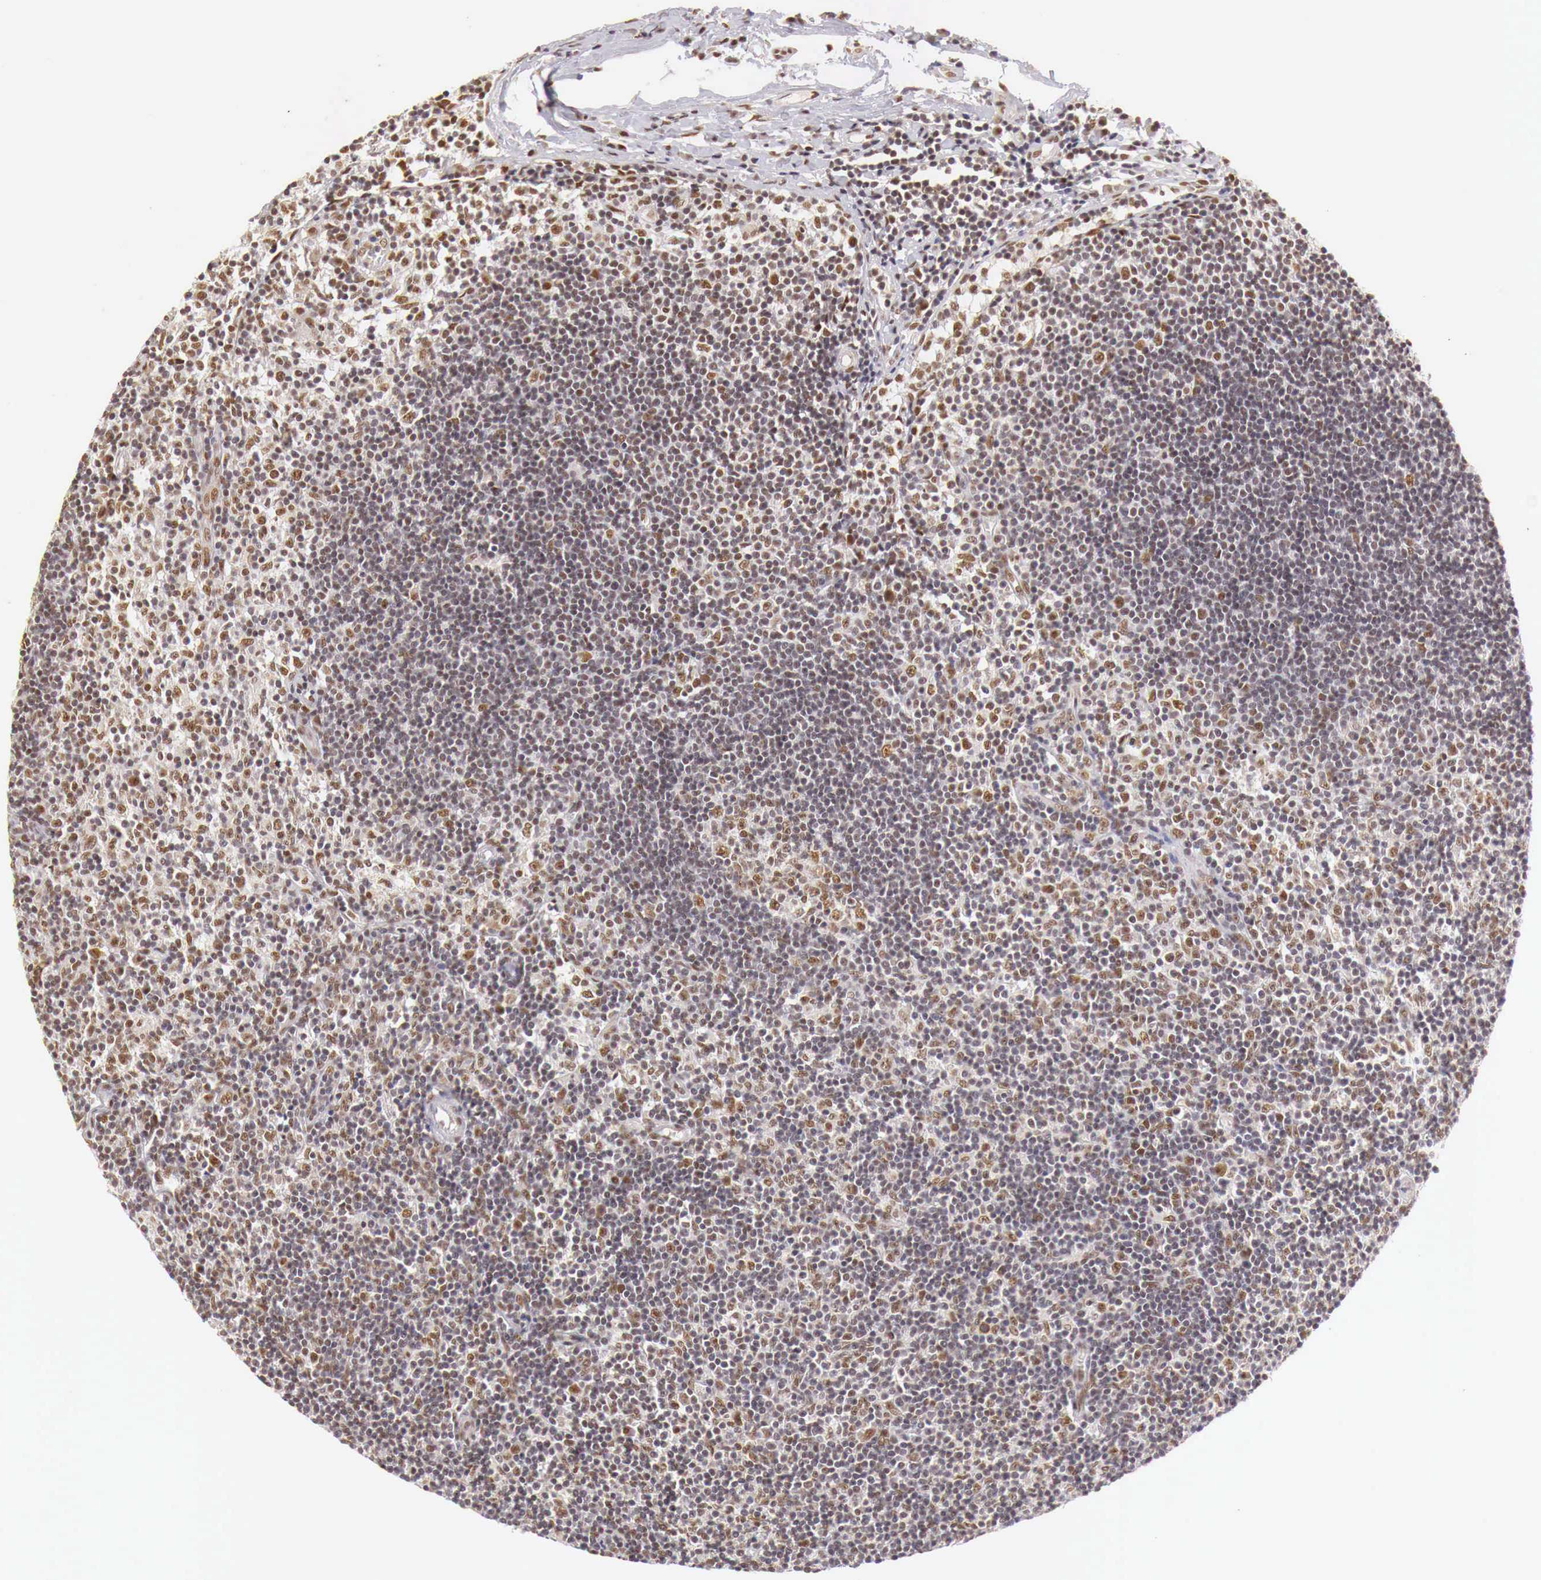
{"staining": {"intensity": "moderate", "quantity": ">75%", "location": "cytoplasmic/membranous,nuclear"}, "tissue": "lymph node", "cell_type": "Germinal center cells", "image_type": "normal", "snomed": [{"axis": "morphology", "description": "Normal tissue, NOS"}, {"axis": "topography", "description": "Lymph node"}], "caption": "Brown immunohistochemical staining in normal human lymph node displays moderate cytoplasmic/membranous,nuclear expression in approximately >75% of germinal center cells.", "gene": "GPKOW", "patient": {"sex": "female", "age": 53}}